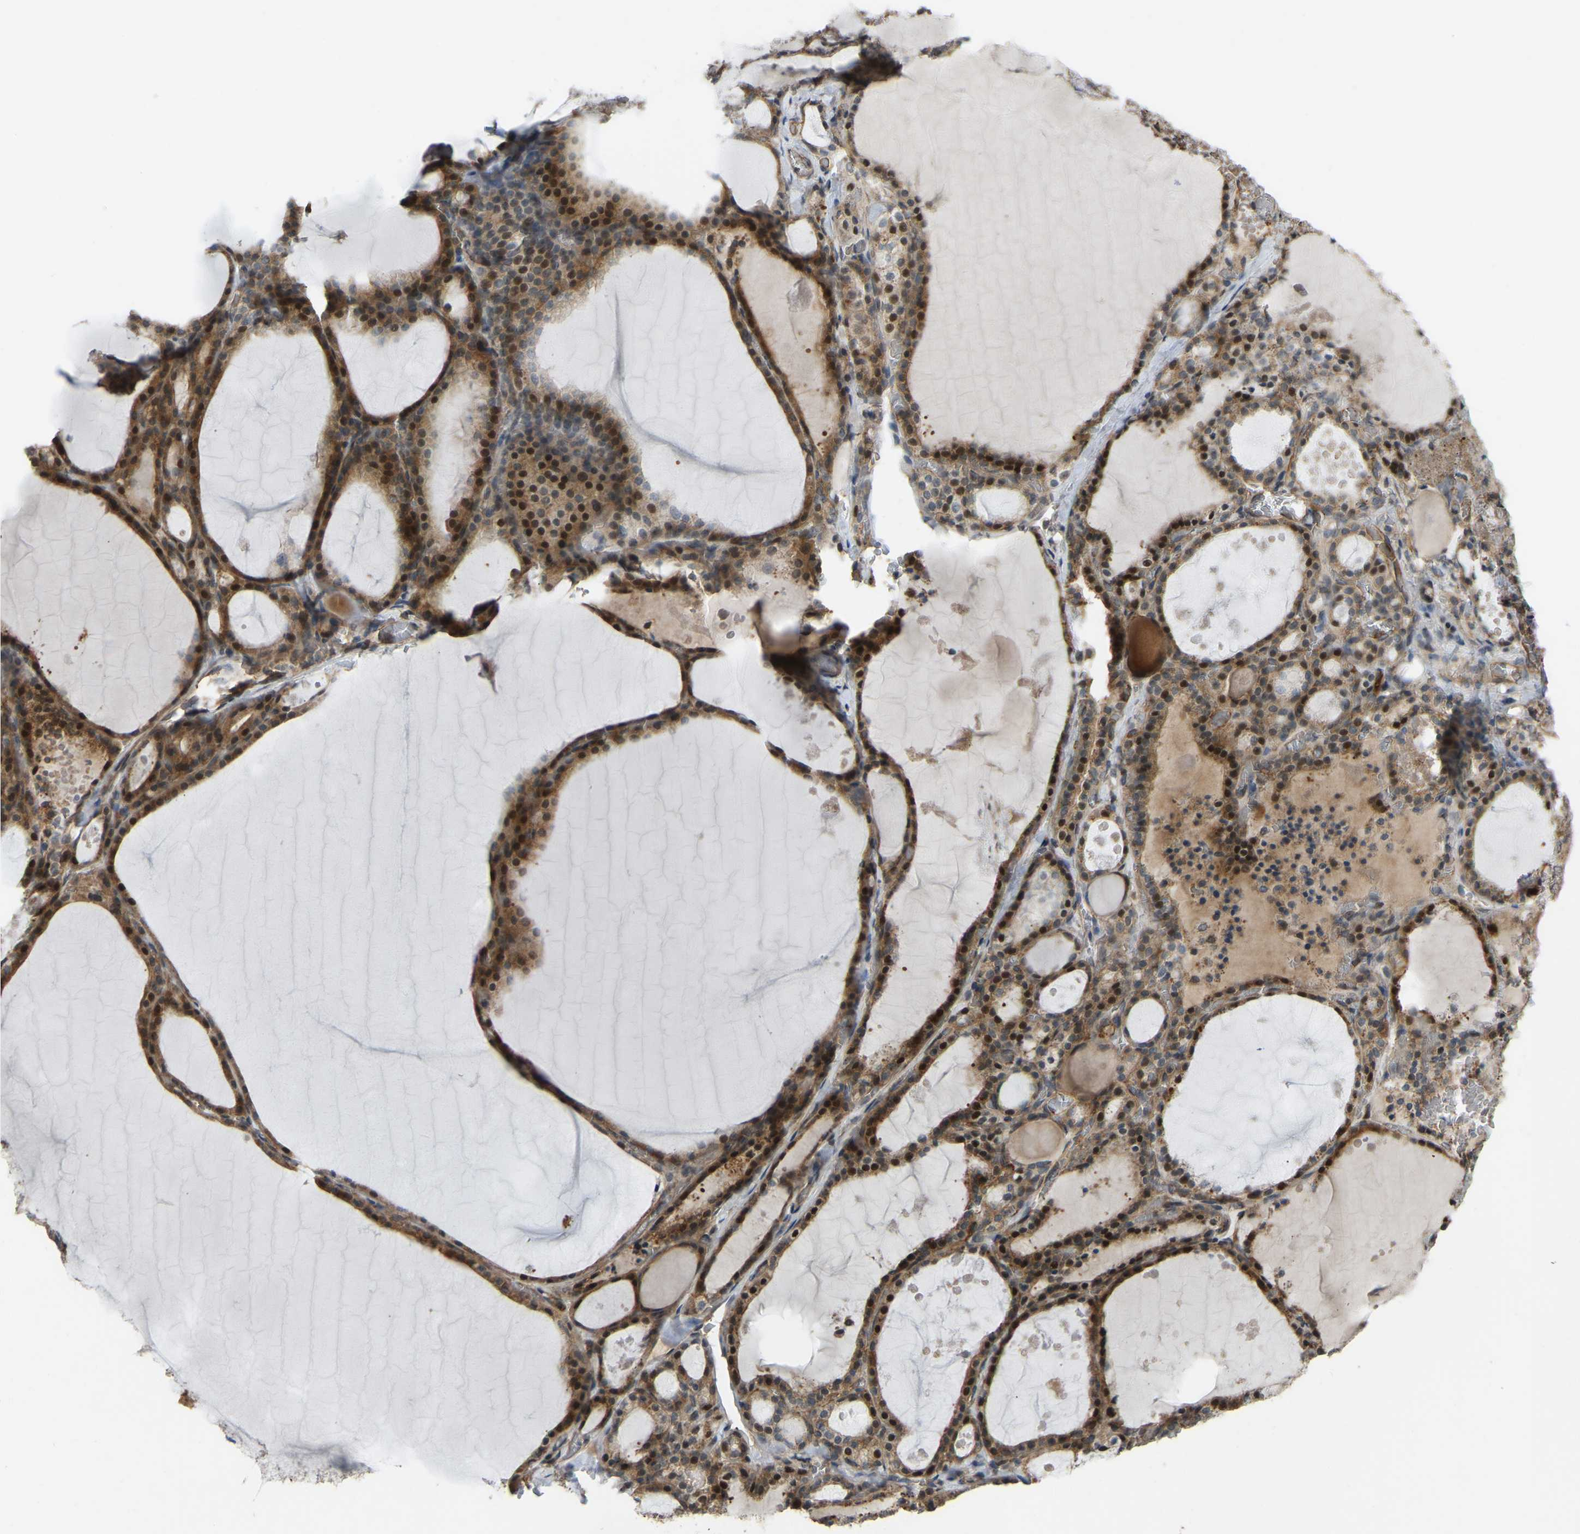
{"staining": {"intensity": "strong", "quantity": ">75%", "location": "cytoplasmic/membranous,nuclear"}, "tissue": "thyroid gland", "cell_type": "Glandular cells", "image_type": "normal", "snomed": [{"axis": "morphology", "description": "Normal tissue, NOS"}, {"axis": "topography", "description": "Thyroid gland"}], "caption": "Protein expression analysis of benign human thyroid gland reveals strong cytoplasmic/membranous,nuclear staining in about >75% of glandular cells.", "gene": "C21orf91", "patient": {"sex": "male", "age": 56}}